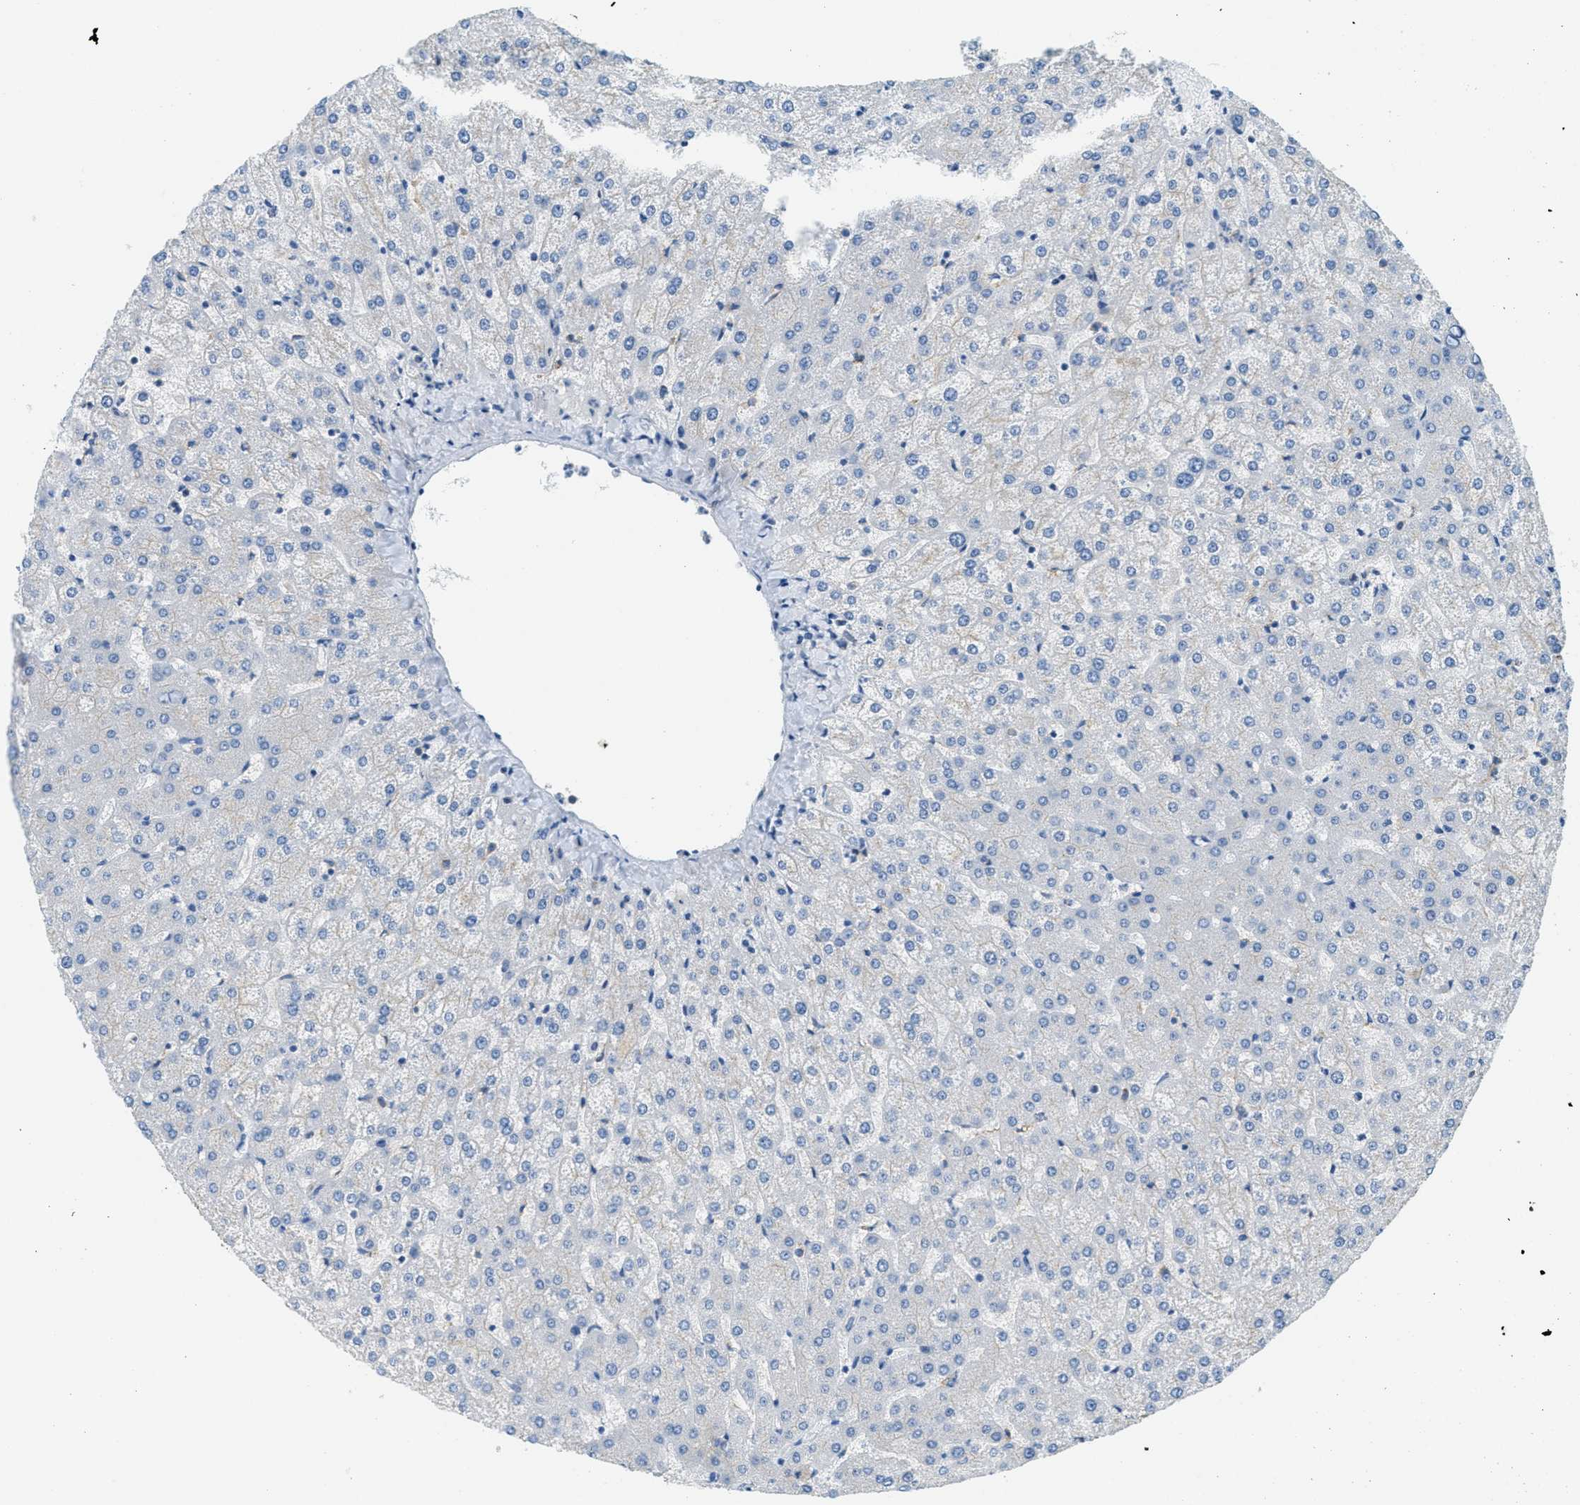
{"staining": {"intensity": "negative", "quantity": "none", "location": "none"}, "tissue": "liver", "cell_type": "Cholangiocytes", "image_type": "normal", "snomed": [{"axis": "morphology", "description": "Normal tissue, NOS"}, {"axis": "topography", "description": "Liver"}], "caption": "High power microscopy histopathology image of an IHC histopathology image of unremarkable liver, revealing no significant staining in cholangiocytes. The staining is performed using DAB brown chromogen with nuclei counter-stained in using hematoxylin.", "gene": "AP2B1", "patient": {"sex": "female", "age": 32}}